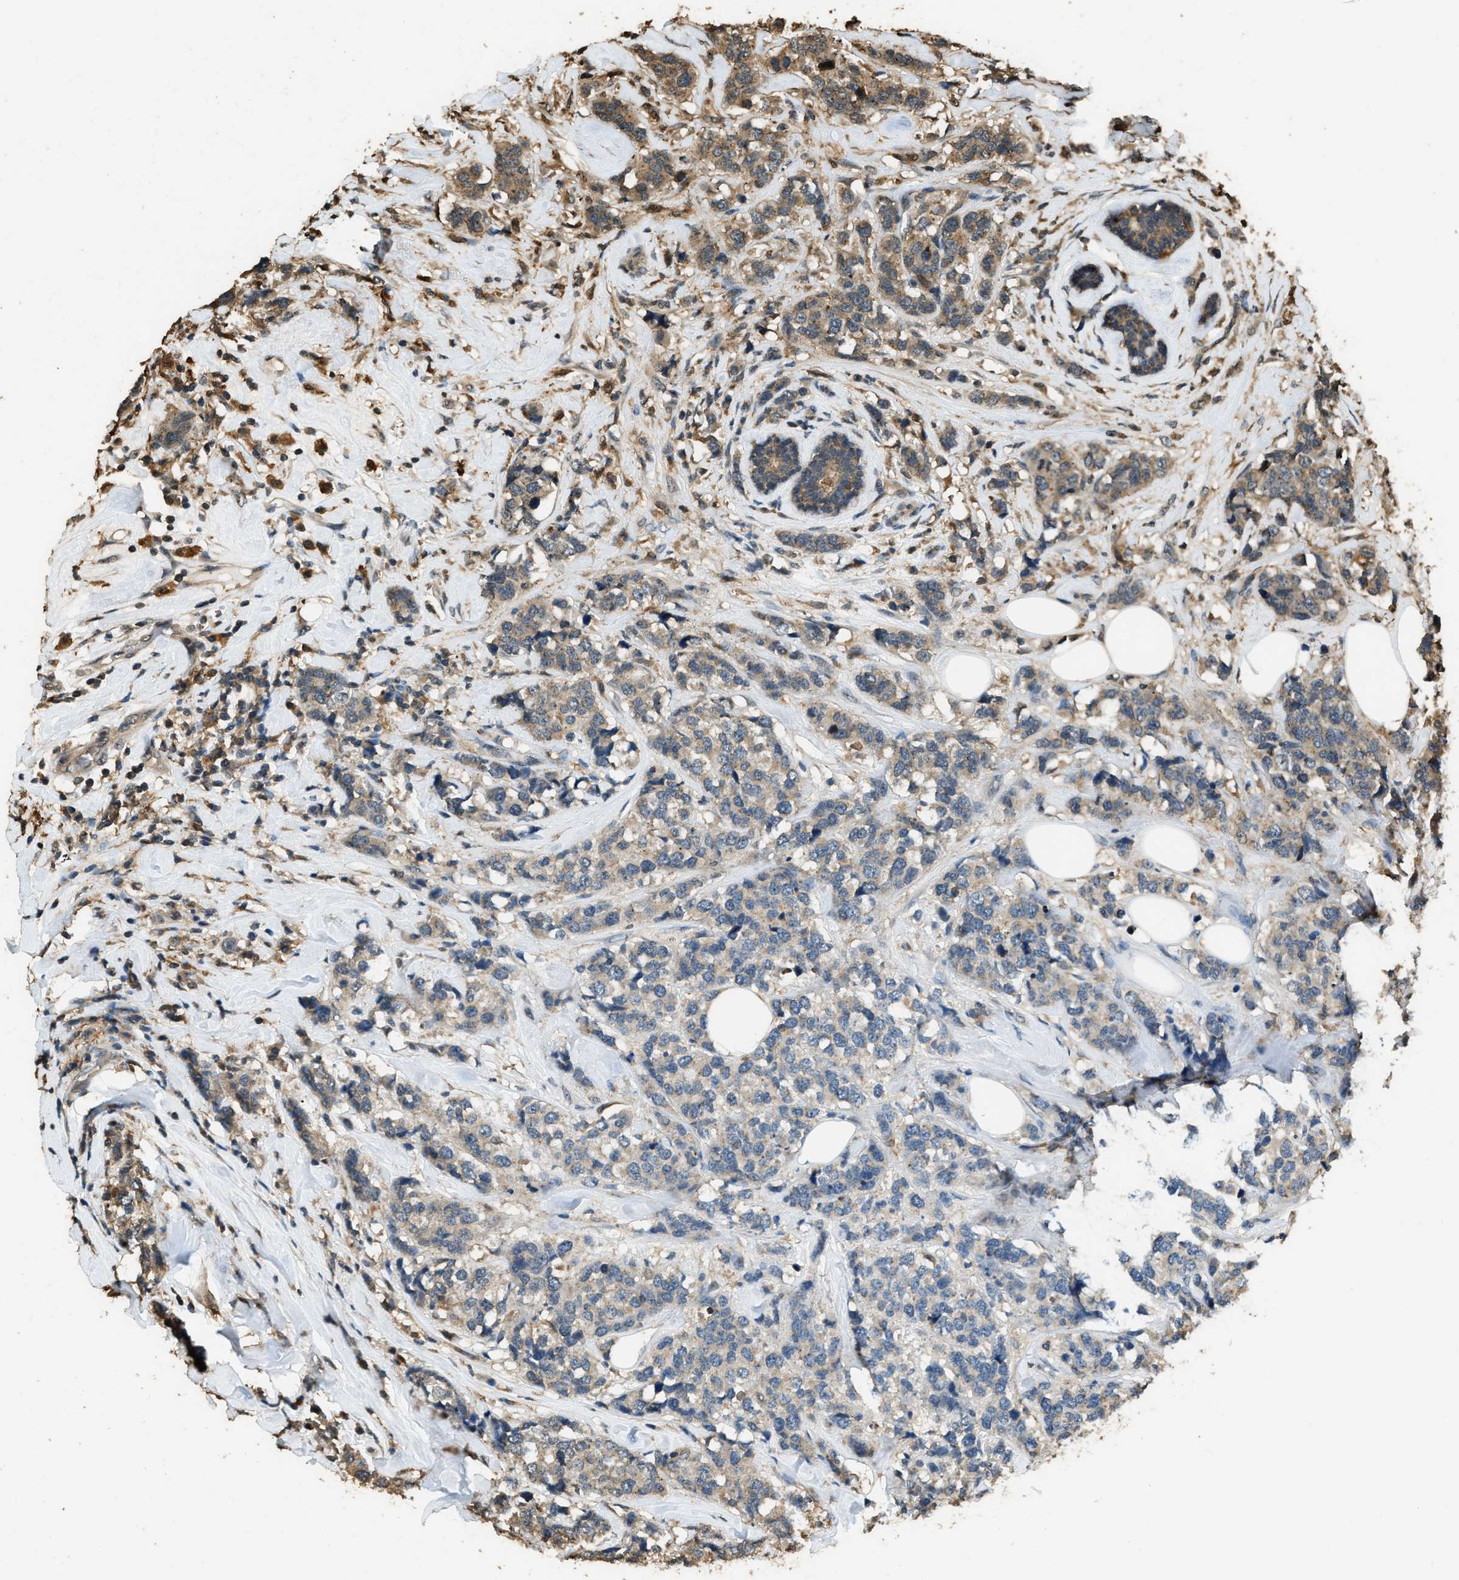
{"staining": {"intensity": "weak", "quantity": "25%-75%", "location": "cytoplasmic/membranous"}, "tissue": "breast cancer", "cell_type": "Tumor cells", "image_type": "cancer", "snomed": [{"axis": "morphology", "description": "Lobular carcinoma"}, {"axis": "topography", "description": "Breast"}], "caption": "Human breast lobular carcinoma stained with a brown dye shows weak cytoplasmic/membranous positive positivity in about 25%-75% of tumor cells.", "gene": "RAP2A", "patient": {"sex": "female", "age": 59}}